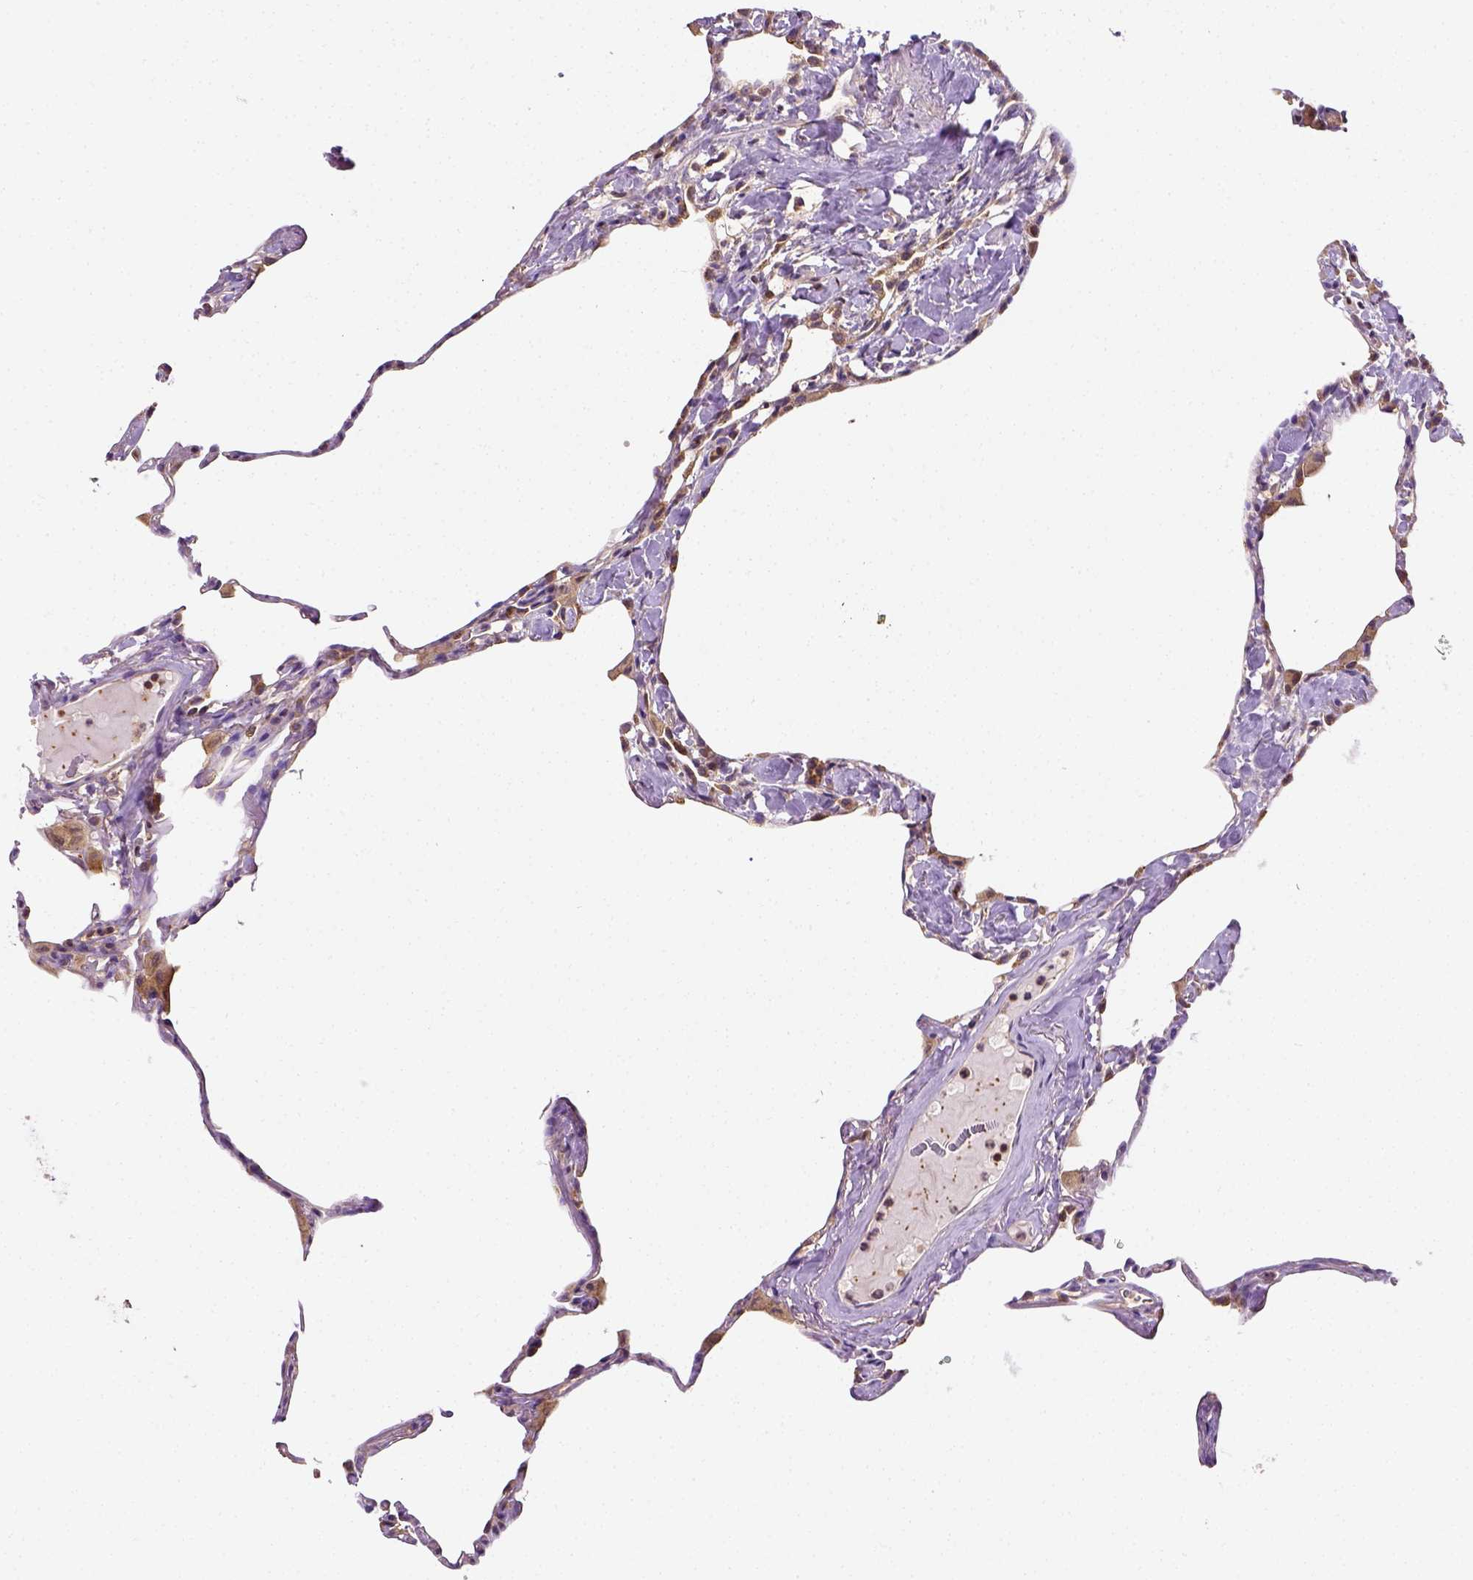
{"staining": {"intensity": "moderate", "quantity": "25%-75%", "location": "cytoplasmic/membranous"}, "tissue": "lung", "cell_type": "Alveolar cells", "image_type": "normal", "snomed": [{"axis": "morphology", "description": "Normal tissue, NOS"}, {"axis": "topography", "description": "Lung"}], "caption": "An immunohistochemistry image of unremarkable tissue is shown. Protein staining in brown shows moderate cytoplasmic/membranous positivity in lung within alveolar cells. (Brightfield microscopy of DAB IHC at high magnification).", "gene": "MATK", "patient": {"sex": "male", "age": 65}}